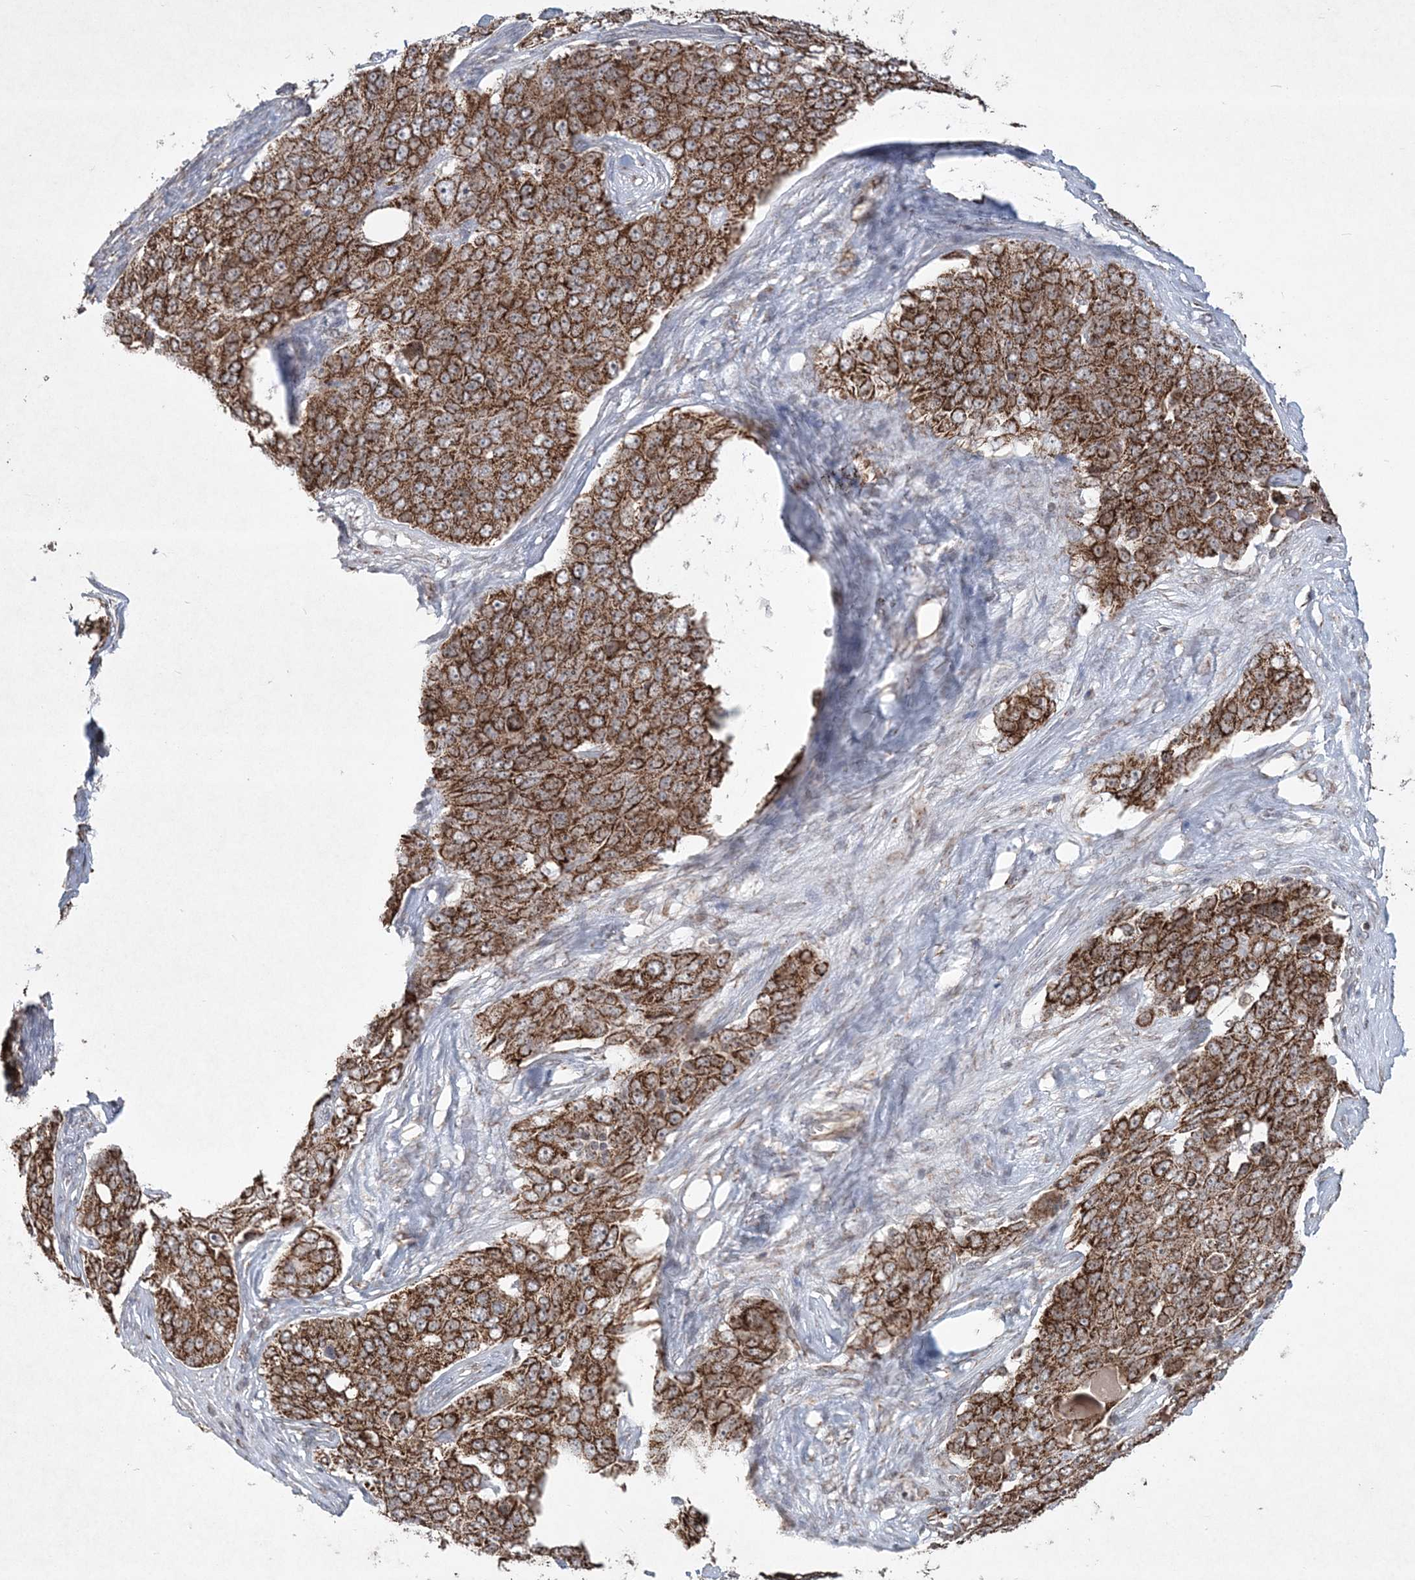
{"staining": {"intensity": "strong", "quantity": ">75%", "location": "cytoplasmic/membranous"}, "tissue": "ovarian cancer", "cell_type": "Tumor cells", "image_type": "cancer", "snomed": [{"axis": "morphology", "description": "Carcinoma, endometroid"}, {"axis": "topography", "description": "Ovary"}], "caption": "DAB immunohistochemical staining of human ovarian cancer shows strong cytoplasmic/membranous protein expression in approximately >75% of tumor cells. (IHC, brightfield microscopy, high magnification).", "gene": "LRPPRC", "patient": {"sex": "female", "age": 51}}